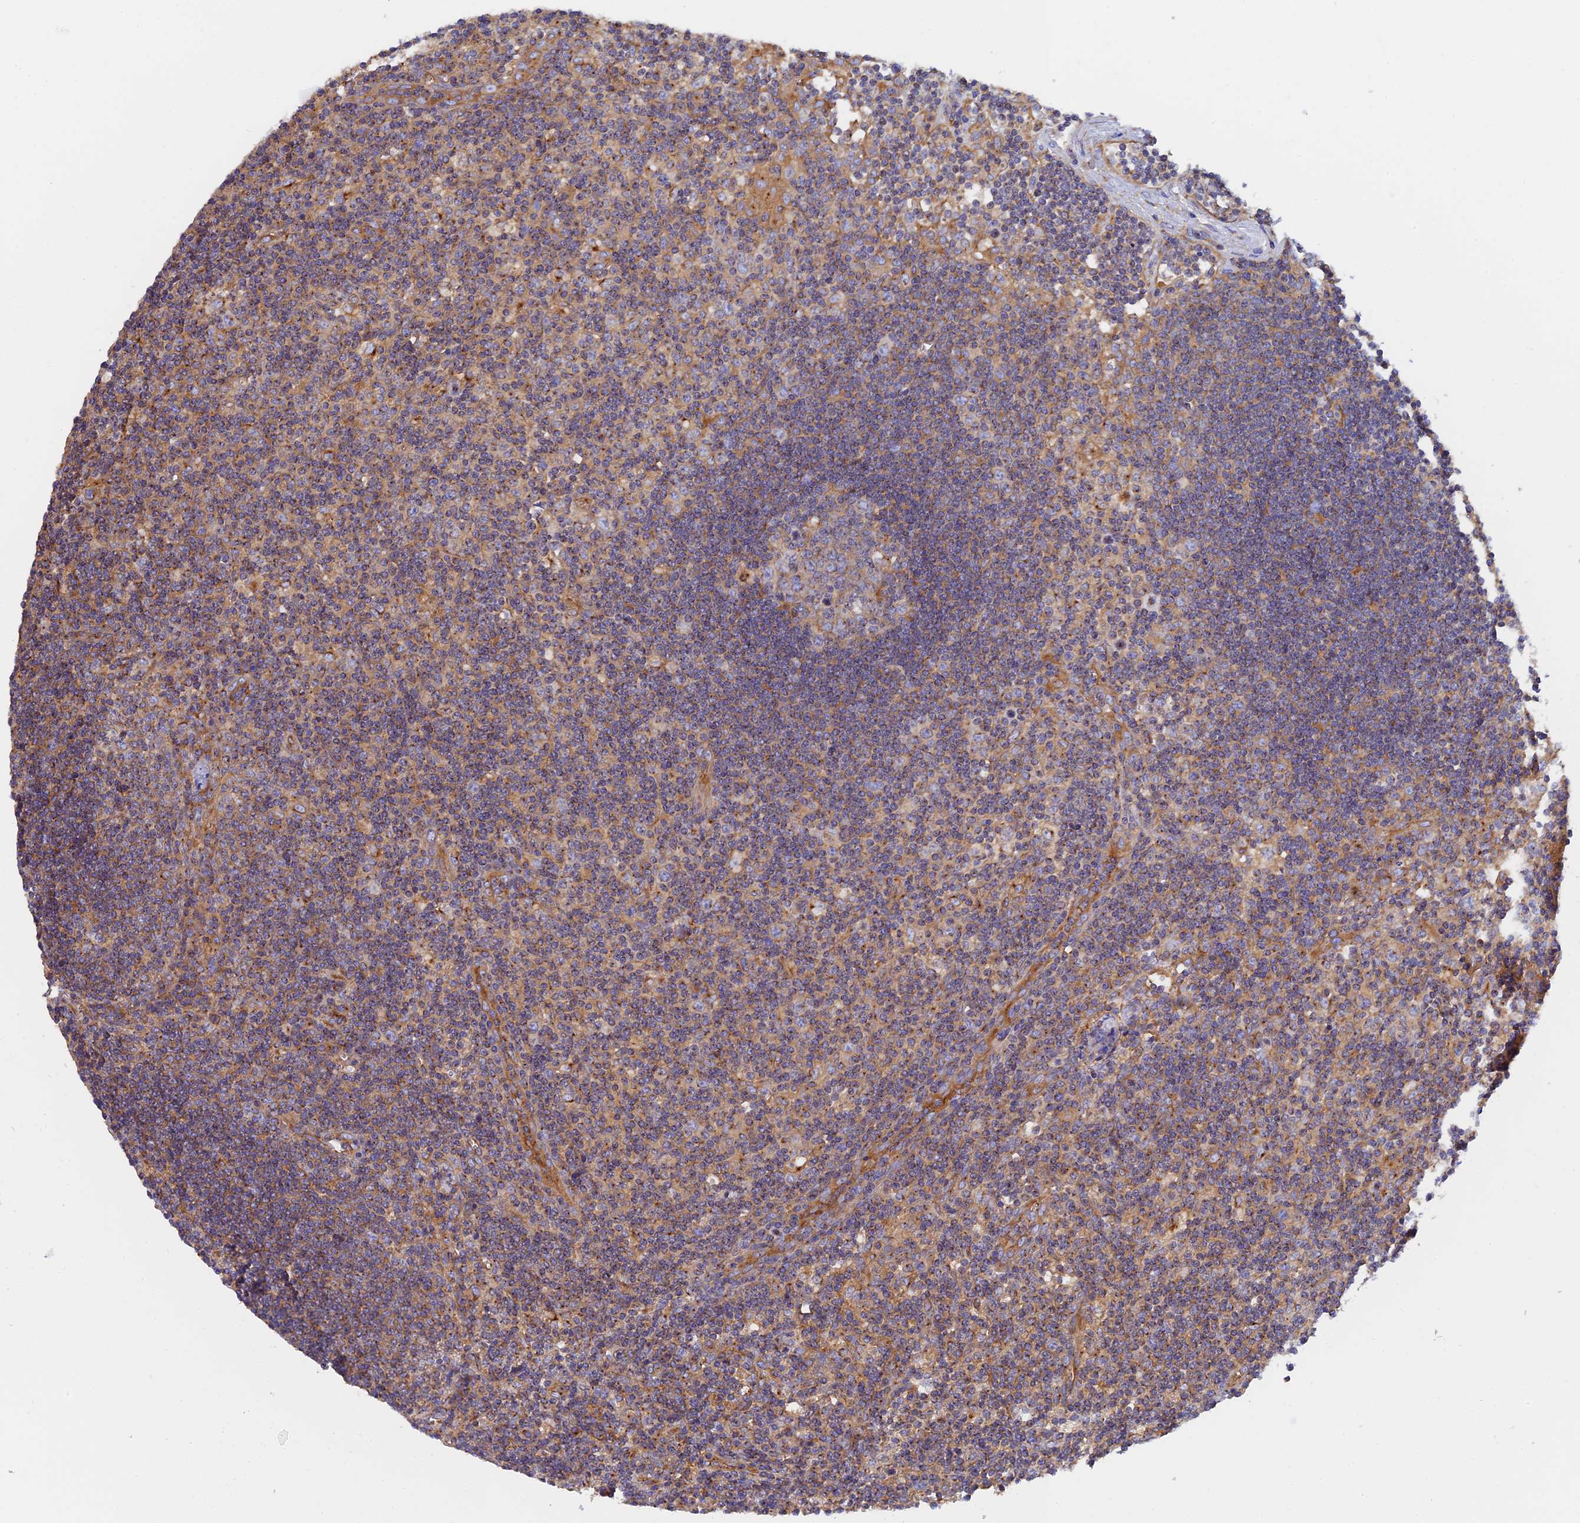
{"staining": {"intensity": "moderate", "quantity": "25%-75%", "location": "cytoplasmic/membranous"}, "tissue": "lymph node", "cell_type": "Germinal center cells", "image_type": "normal", "snomed": [{"axis": "morphology", "description": "Normal tissue, NOS"}, {"axis": "topography", "description": "Lymph node"}], "caption": "Germinal center cells show medium levels of moderate cytoplasmic/membranous staining in approximately 25%-75% of cells in normal lymph node. (Stains: DAB in brown, nuclei in blue, Microscopy: brightfield microscopy at high magnification).", "gene": "DCTN2", "patient": {"sex": "male", "age": 58}}